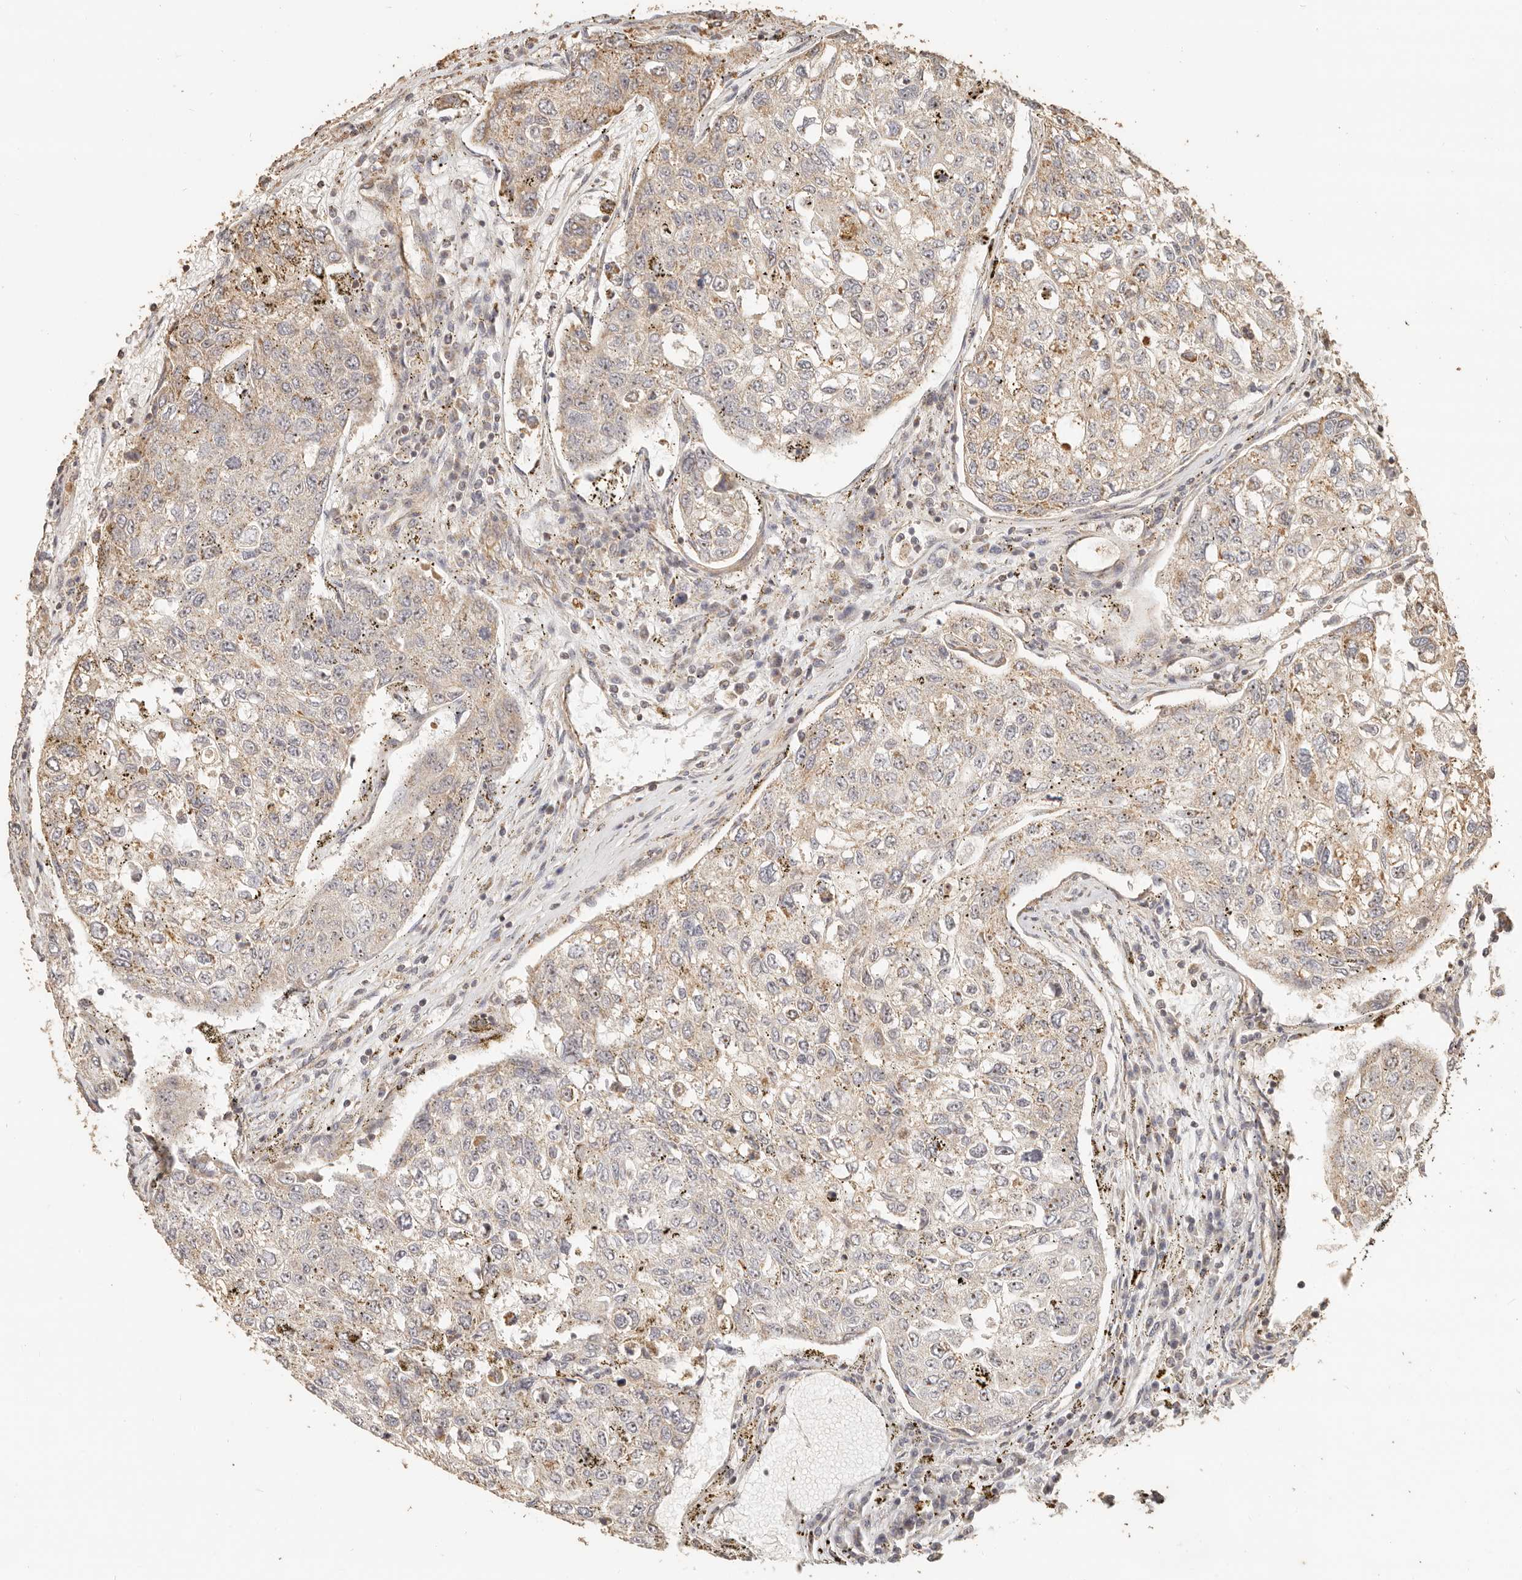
{"staining": {"intensity": "moderate", "quantity": ">75%", "location": "nuclear"}, "tissue": "urothelial cancer", "cell_type": "Tumor cells", "image_type": "cancer", "snomed": [{"axis": "morphology", "description": "Urothelial carcinoma, High grade"}, {"axis": "topography", "description": "Lymph node"}, {"axis": "topography", "description": "Urinary bladder"}], "caption": "Urothelial carcinoma (high-grade) stained with DAB (3,3'-diaminobenzidine) immunohistochemistry (IHC) displays medium levels of moderate nuclear positivity in about >75% of tumor cells.", "gene": "PTPN22", "patient": {"sex": "male", "age": 51}}